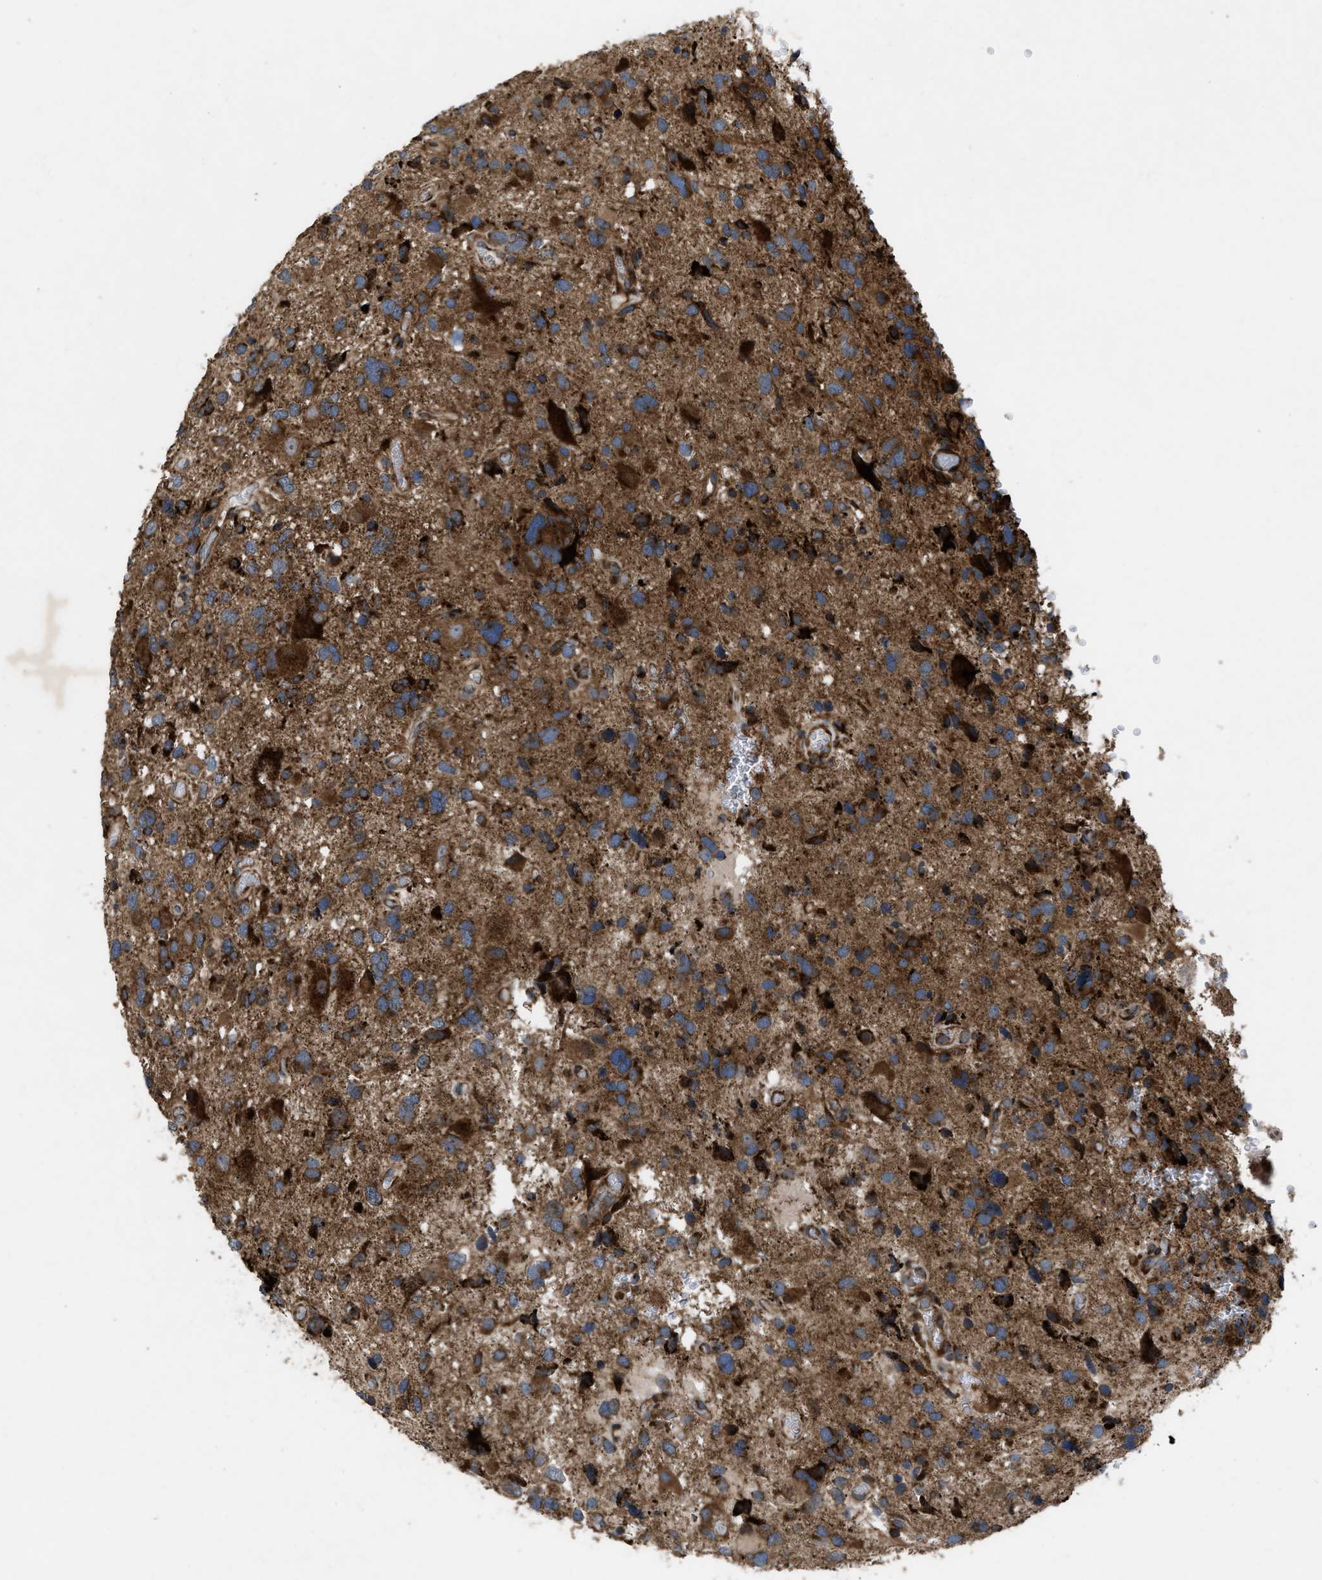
{"staining": {"intensity": "strong", "quantity": ">75%", "location": "cytoplasmic/membranous"}, "tissue": "glioma", "cell_type": "Tumor cells", "image_type": "cancer", "snomed": [{"axis": "morphology", "description": "Glioma, malignant, High grade"}, {"axis": "topography", "description": "Brain"}], "caption": "Malignant glioma (high-grade) was stained to show a protein in brown. There is high levels of strong cytoplasmic/membranous expression in about >75% of tumor cells. The staining was performed using DAB to visualize the protein expression in brown, while the nuclei were stained in blue with hematoxylin (Magnification: 20x).", "gene": "PER3", "patient": {"sex": "male", "age": 33}}